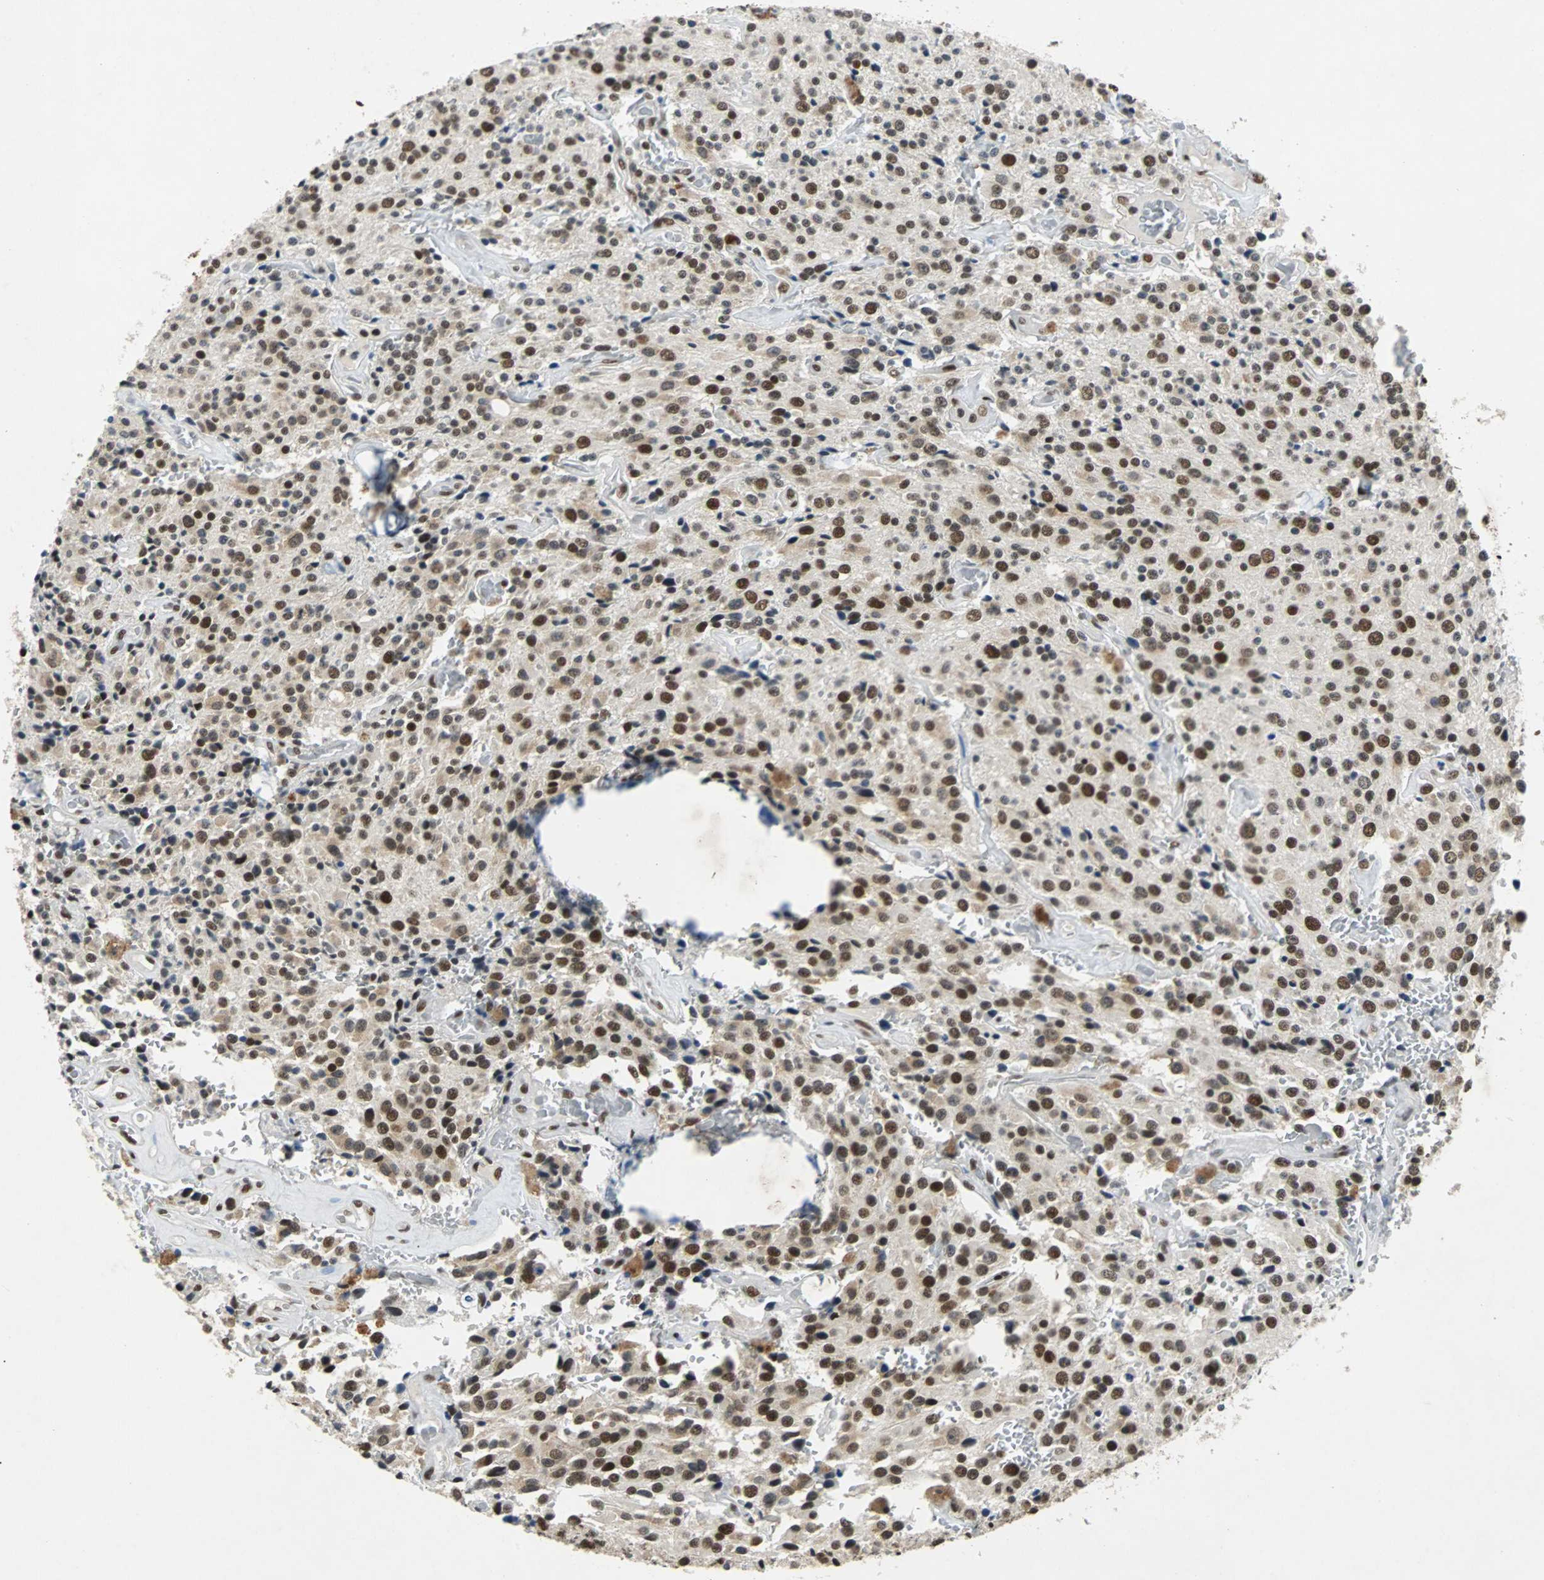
{"staining": {"intensity": "strong", "quantity": ">75%", "location": "nuclear"}, "tissue": "glioma", "cell_type": "Tumor cells", "image_type": "cancer", "snomed": [{"axis": "morphology", "description": "Glioma, malignant, Low grade"}, {"axis": "topography", "description": "Brain"}], "caption": "This histopathology image exhibits immunohistochemistry staining of human glioma, with high strong nuclear staining in approximately >75% of tumor cells.", "gene": "GATAD2A", "patient": {"sex": "male", "age": 58}}